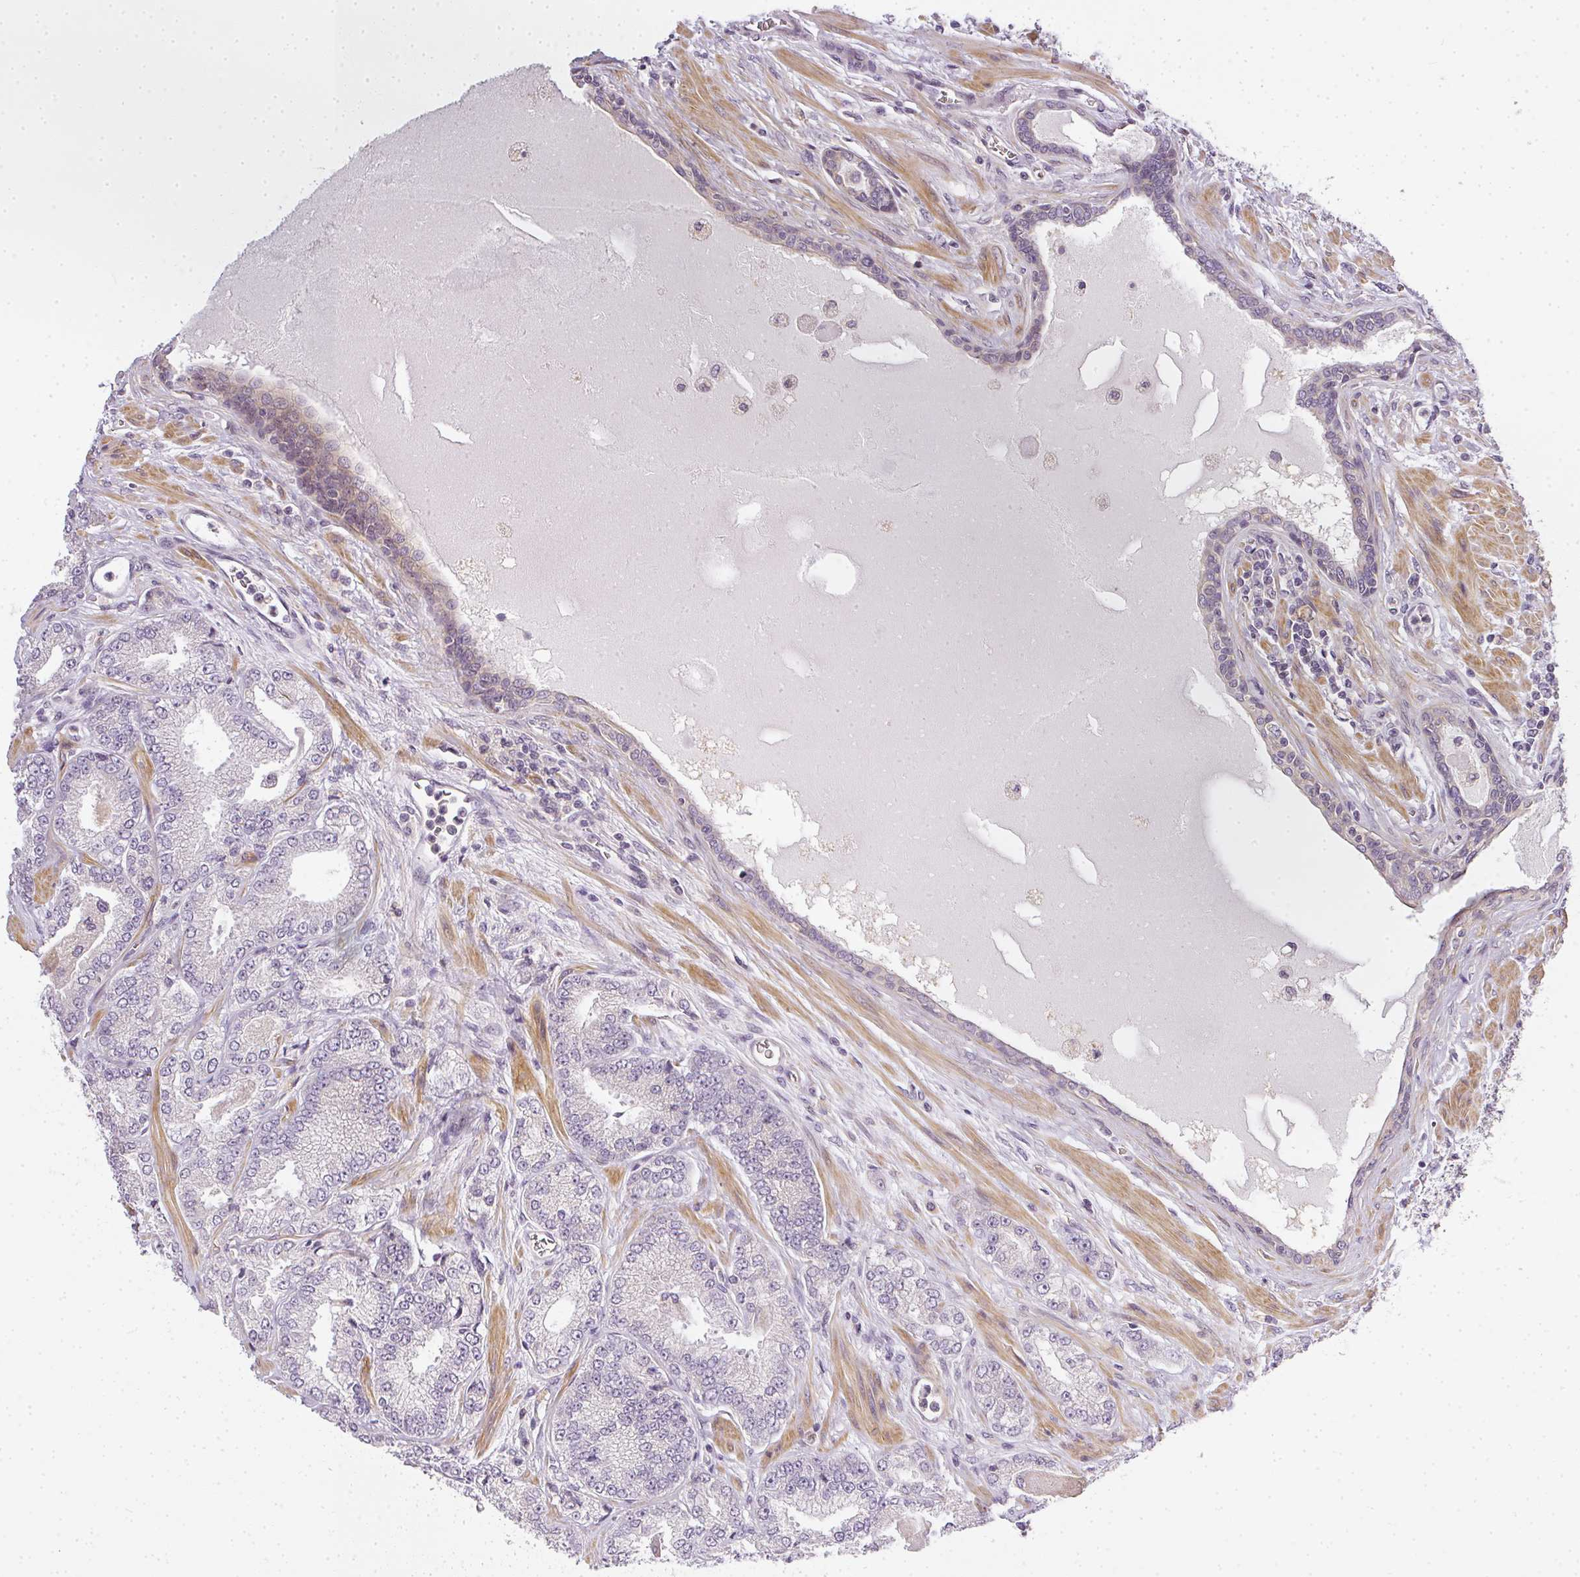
{"staining": {"intensity": "negative", "quantity": "none", "location": "none"}, "tissue": "prostate cancer", "cell_type": "Tumor cells", "image_type": "cancer", "snomed": [{"axis": "morphology", "description": "Adenocarcinoma, High grade"}, {"axis": "topography", "description": "Prostate"}], "caption": "Human prostate cancer stained for a protein using immunohistochemistry displays no expression in tumor cells.", "gene": "MED19", "patient": {"sex": "male", "age": 68}}